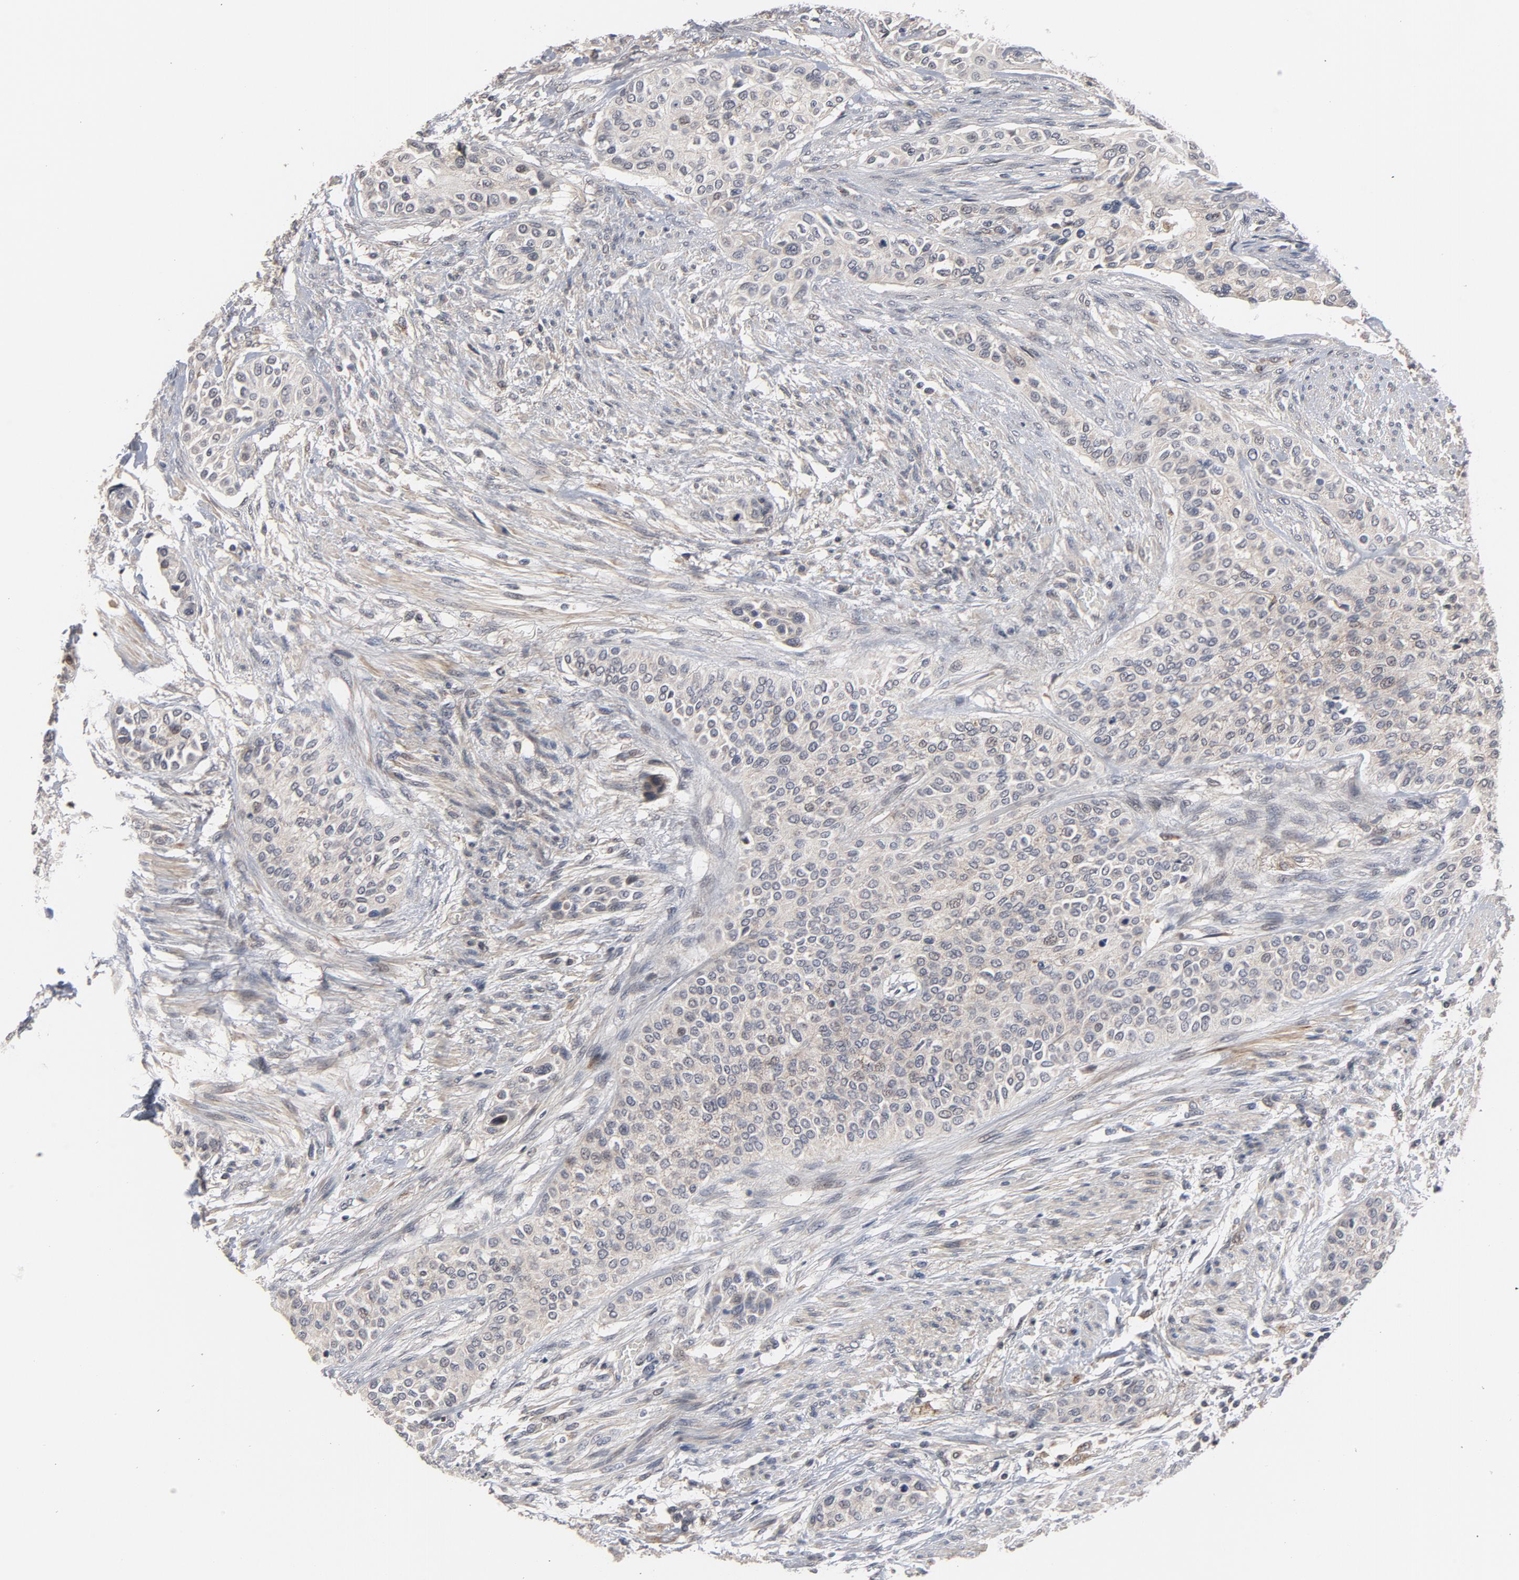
{"staining": {"intensity": "negative", "quantity": "none", "location": "none"}, "tissue": "urothelial cancer", "cell_type": "Tumor cells", "image_type": "cancer", "snomed": [{"axis": "morphology", "description": "Urothelial carcinoma, High grade"}, {"axis": "topography", "description": "Urinary bladder"}], "caption": "The photomicrograph shows no staining of tumor cells in urothelial cancer.", "gene": "PPP1R1B", "patient": {"sex": "male", "age": 74}}